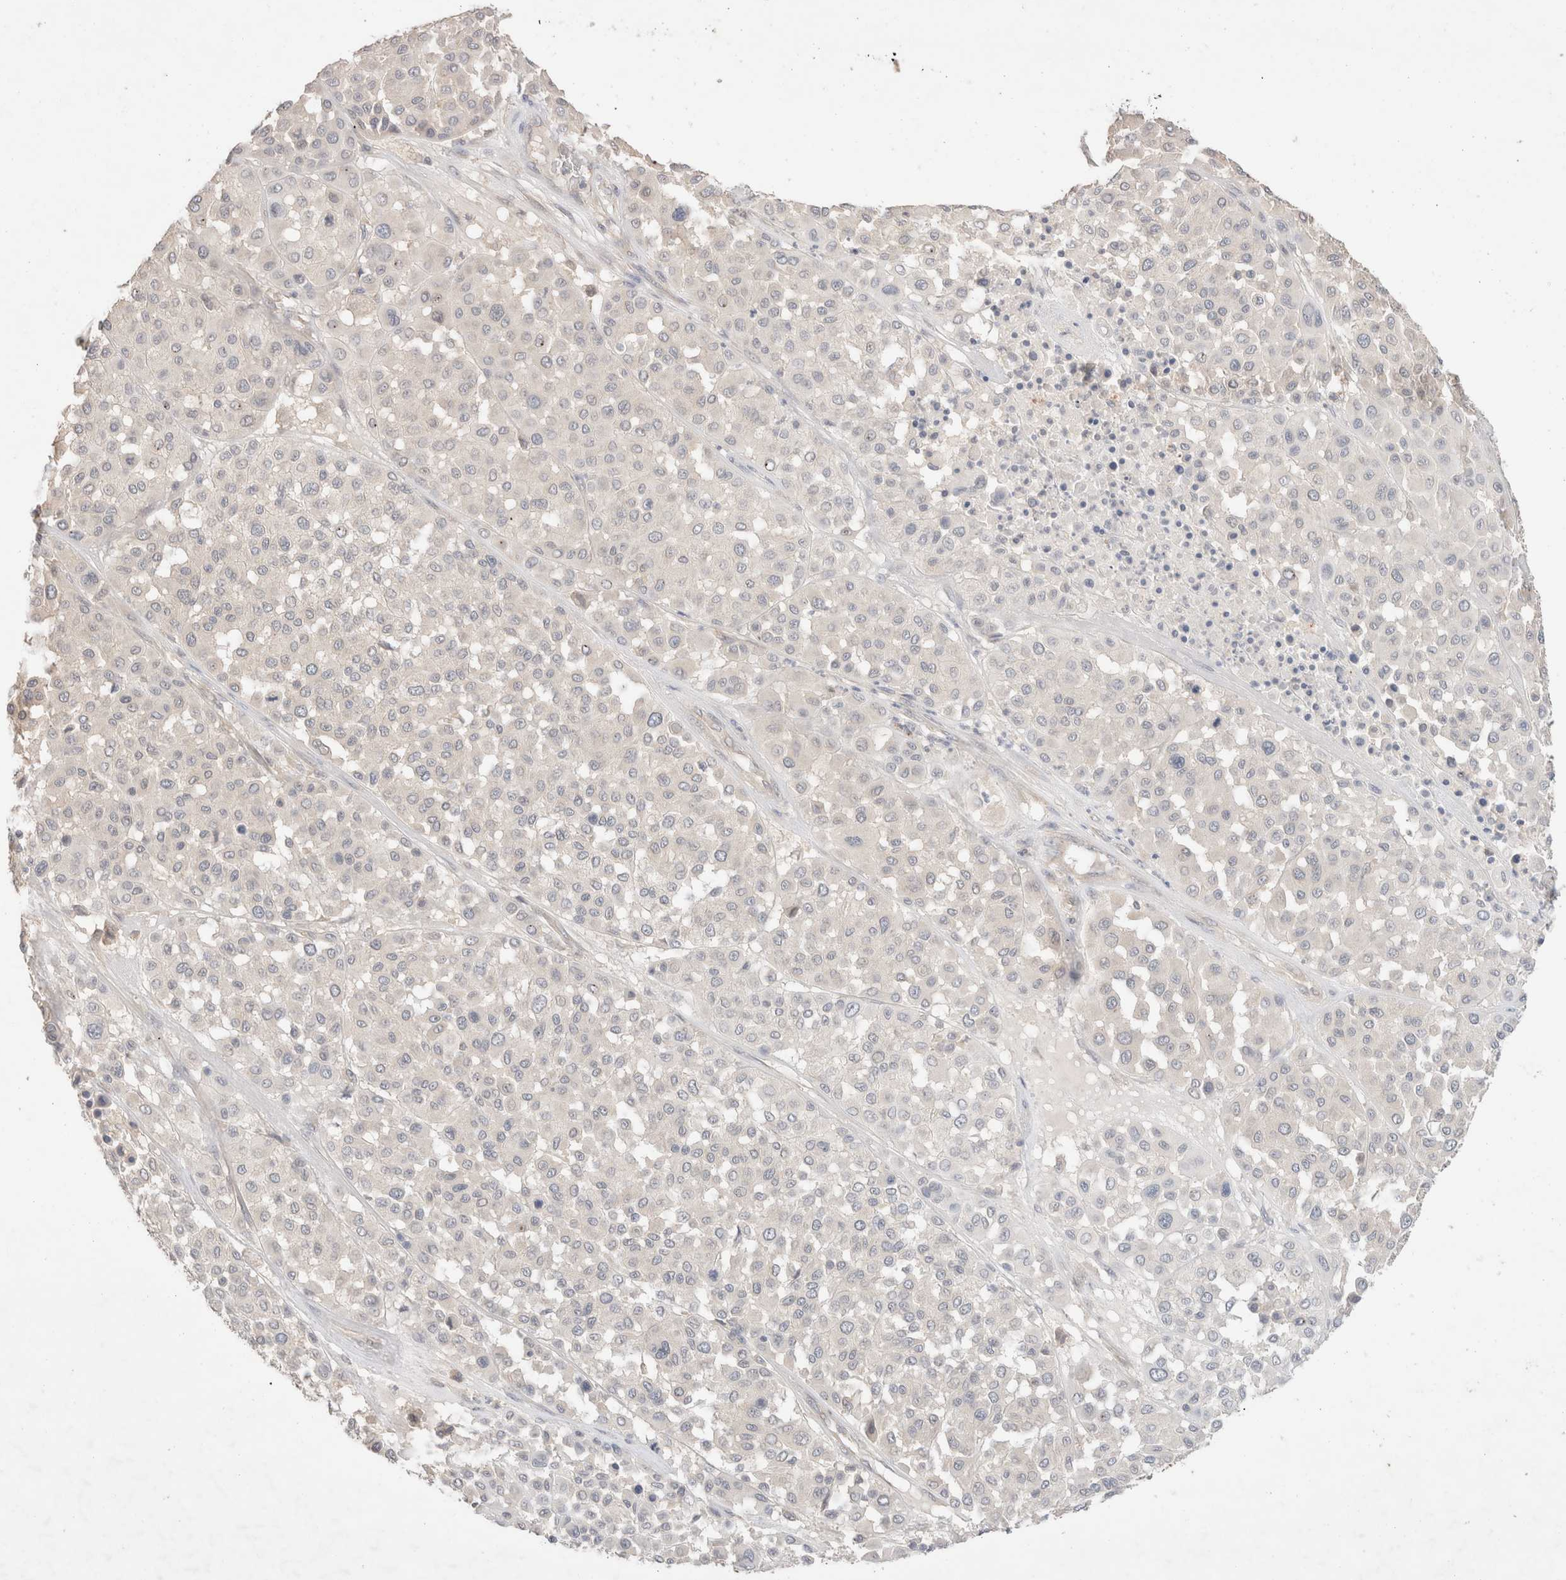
{"staining": {"intensity": "negative", "quantity": "none", "location": "none"}, "tissue": "melanoma", "cell_type": "Tumor cells", "image_type": "cancer", "snomed": [{"axis": "morphology", "description": "Malignant melanoma, Metastatic site"}, {"axis": "topography", "description": "Soft tissue"}], "caption": "DAB (3,3'-diaminobenzidine) immunohistochemical staining of human malignant melanoma (metastatic site) displays no significant staining in tumor cells.", "gene": "TRIM41", "patient": {"sex": "male", "age": 41}}